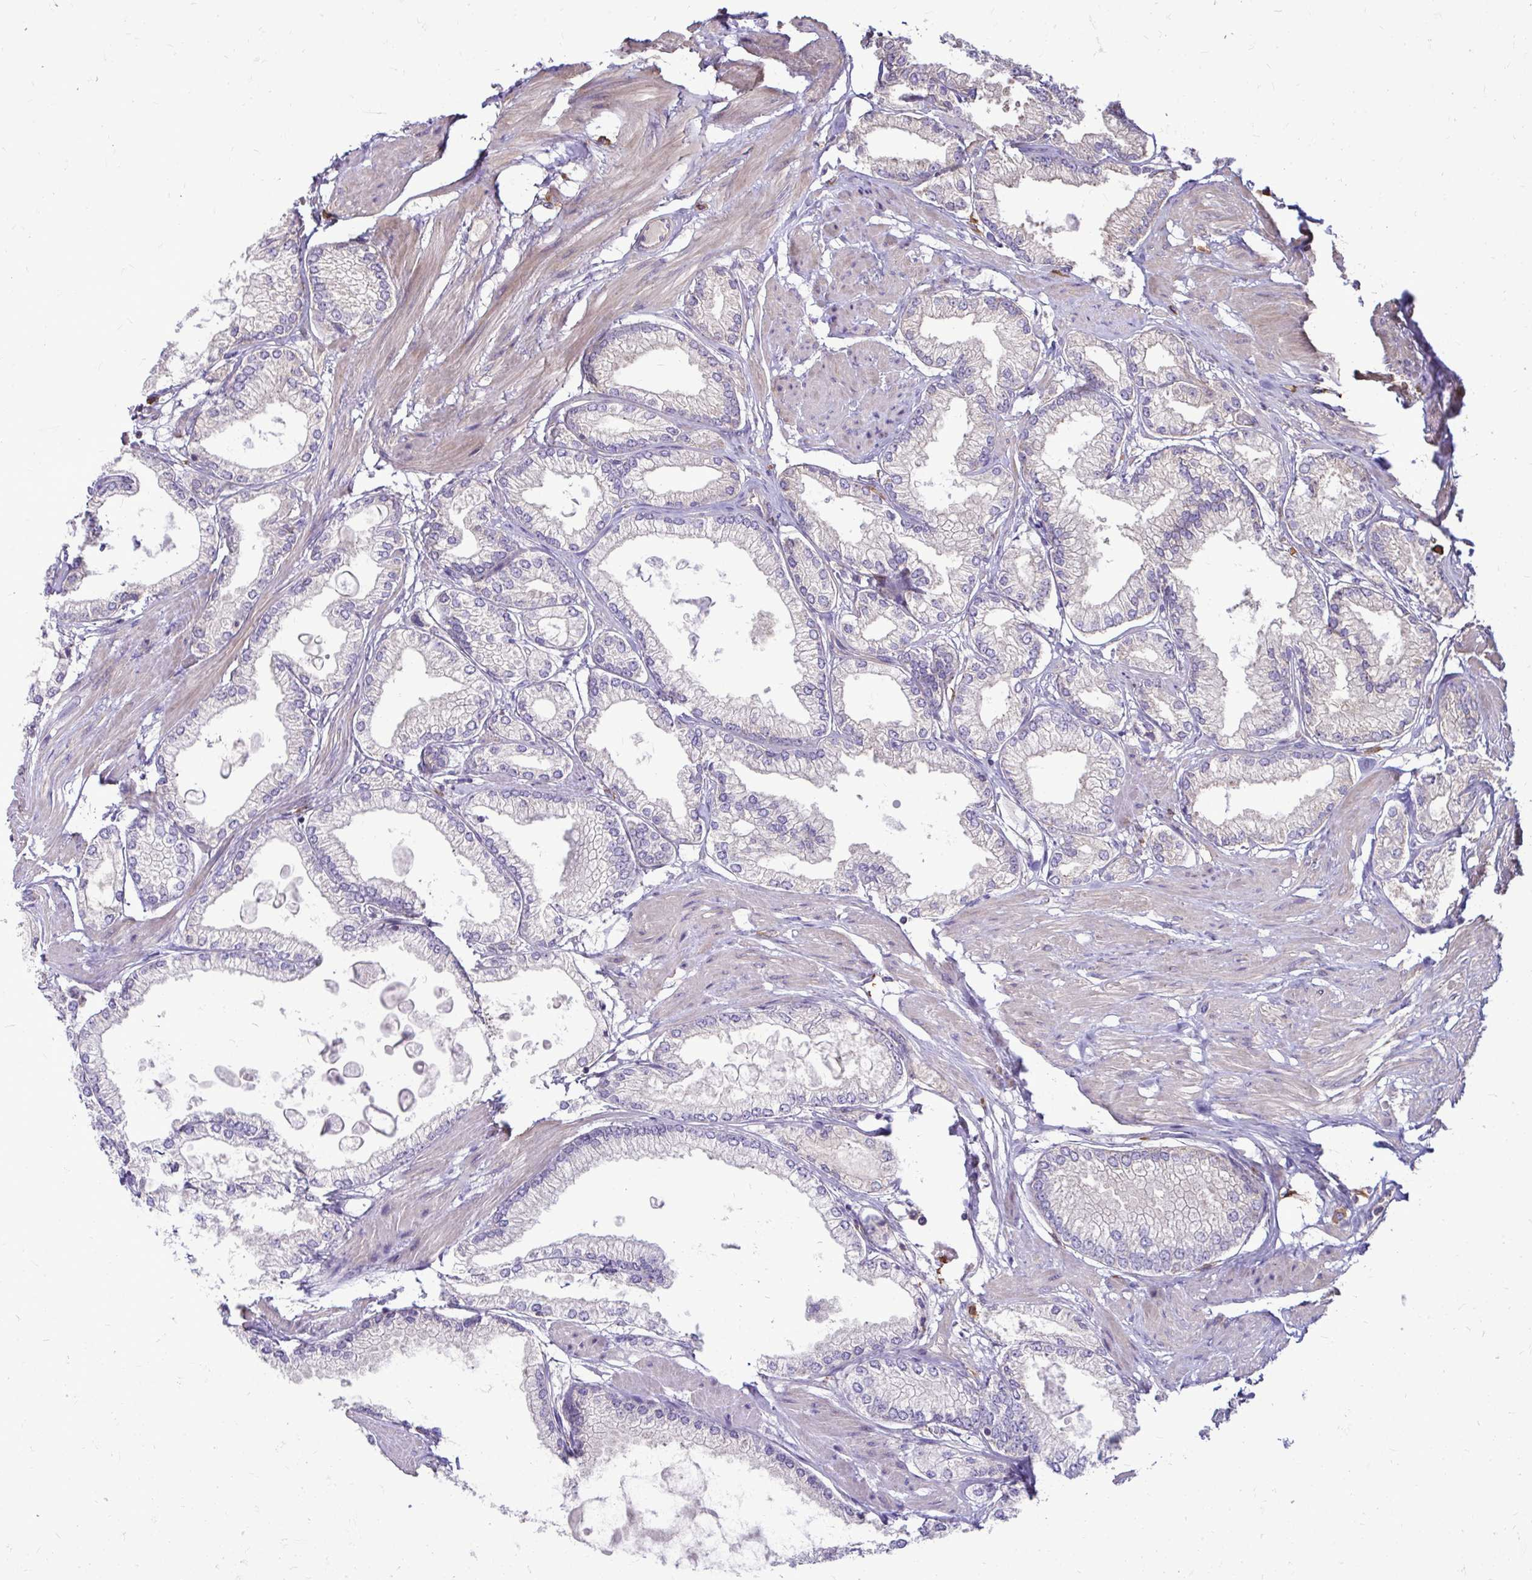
{"staining": {"intensity": "negative", "quantity": "none", "location": "none"}, "tissue": "prostate cancer", "cell_type": "Tumor cells", "image_type": "cancer", "snomed": [{"axis": "morphology", "description": "Adenocarcinoma, High grade"}, {"axis": "topography", "description": "Prostate"}], "caption": "Immunohistochemical staining of human high-grade adenocarcinoma (prostate) displays no significant expression in tumor cells. (DAB immunohistochemistry (IHC) with hematoxylin counter stain).", "gene": "FMR1", "patient": {"sex": "male", "age": 68}}